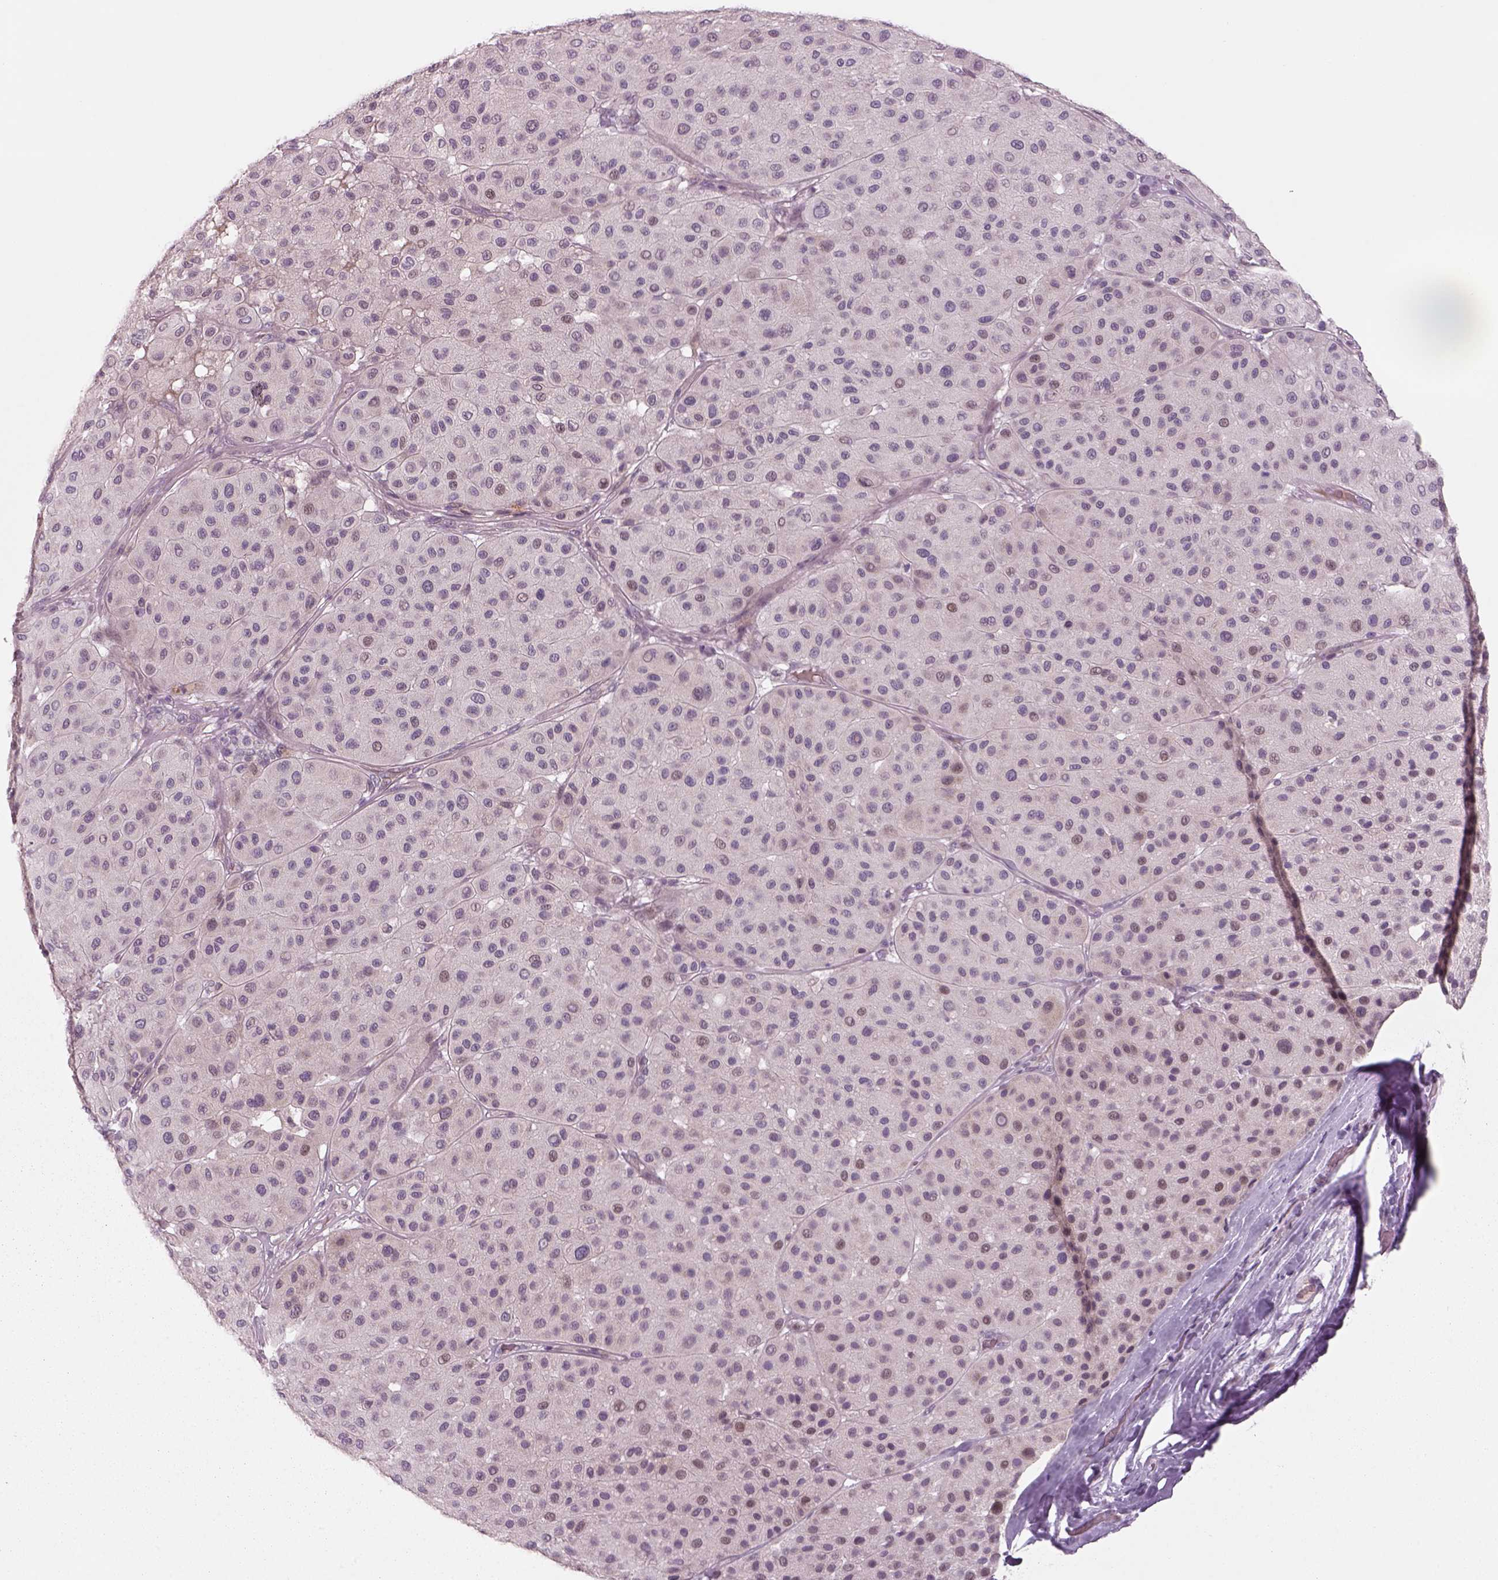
{"staining": {"intensity": "negative", "quantity": "none", "location": "none"}, "tissue": "melanoma", "cell_type": "Tumor cells", "image_type": "cancer", "snomed": [{"axis": "morphology", "description": "Malignant melanoma, Metastatic site"}, {"axis": "topography", "description": "Smooth muscle"}], "caption": "Immunohistochemistry (IHC) micrograph of human malignant melanoma (metastatic site) stained for a protein (brown), which exhibits no positivity in tumor cells.", "gene": "PENK", "patient": {"sex": "male", "age": 41}}